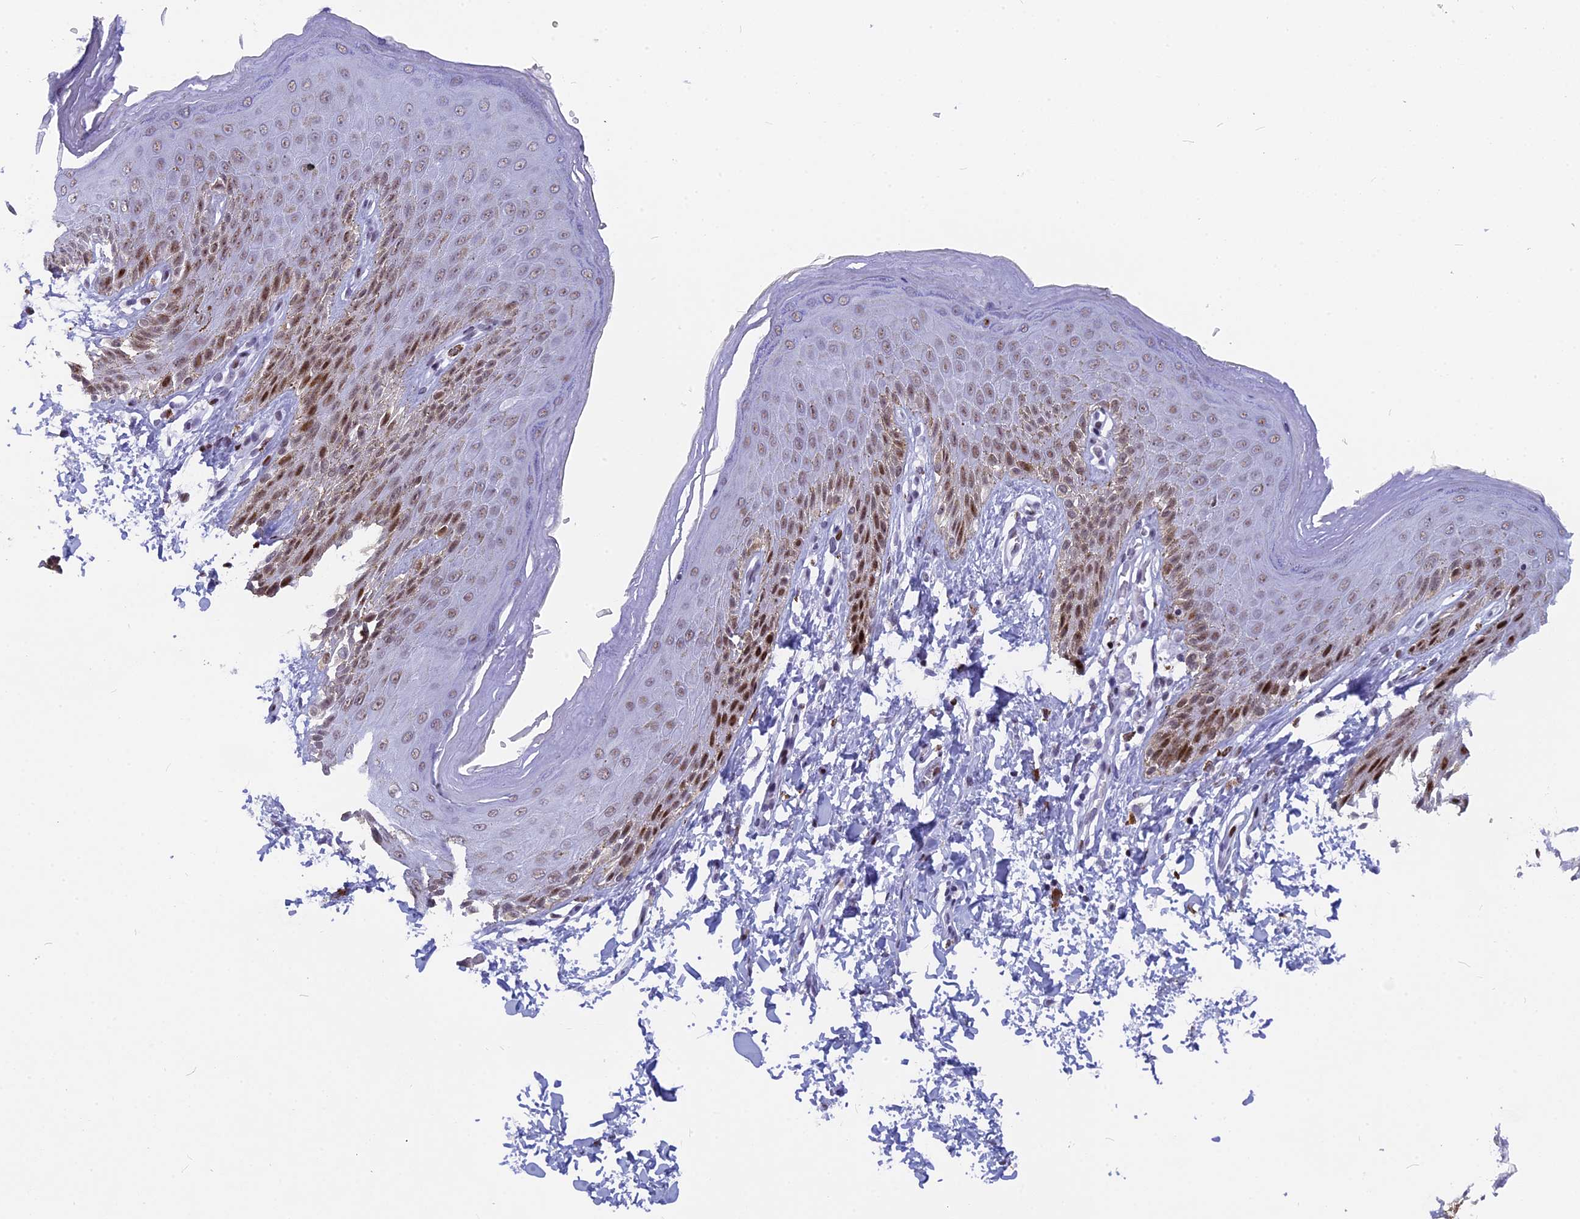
{"staining": {"intensity": "moderate", "quantity": "25%-75%", "location": "nuclear"}, "tissue": "skin", "cell_type": "Epidermal cells", "image_type": "normal", "snomed": [{"axis": "morphology", "description": "Normal tissue, NOS"}, {"axis": "topography", "description": "Anal"}], "caption": "High-power microscopy captured an IHC photomicrograph of normal skin, revealing moderate nuclear expression in approximately 25%-75% of epidermal cells. Immunohistochemistry stains the protein of interest in brown and the nuclei are stained blue.", "gene": "NSA2", "patient": {"sex": "male", "age": 44}}